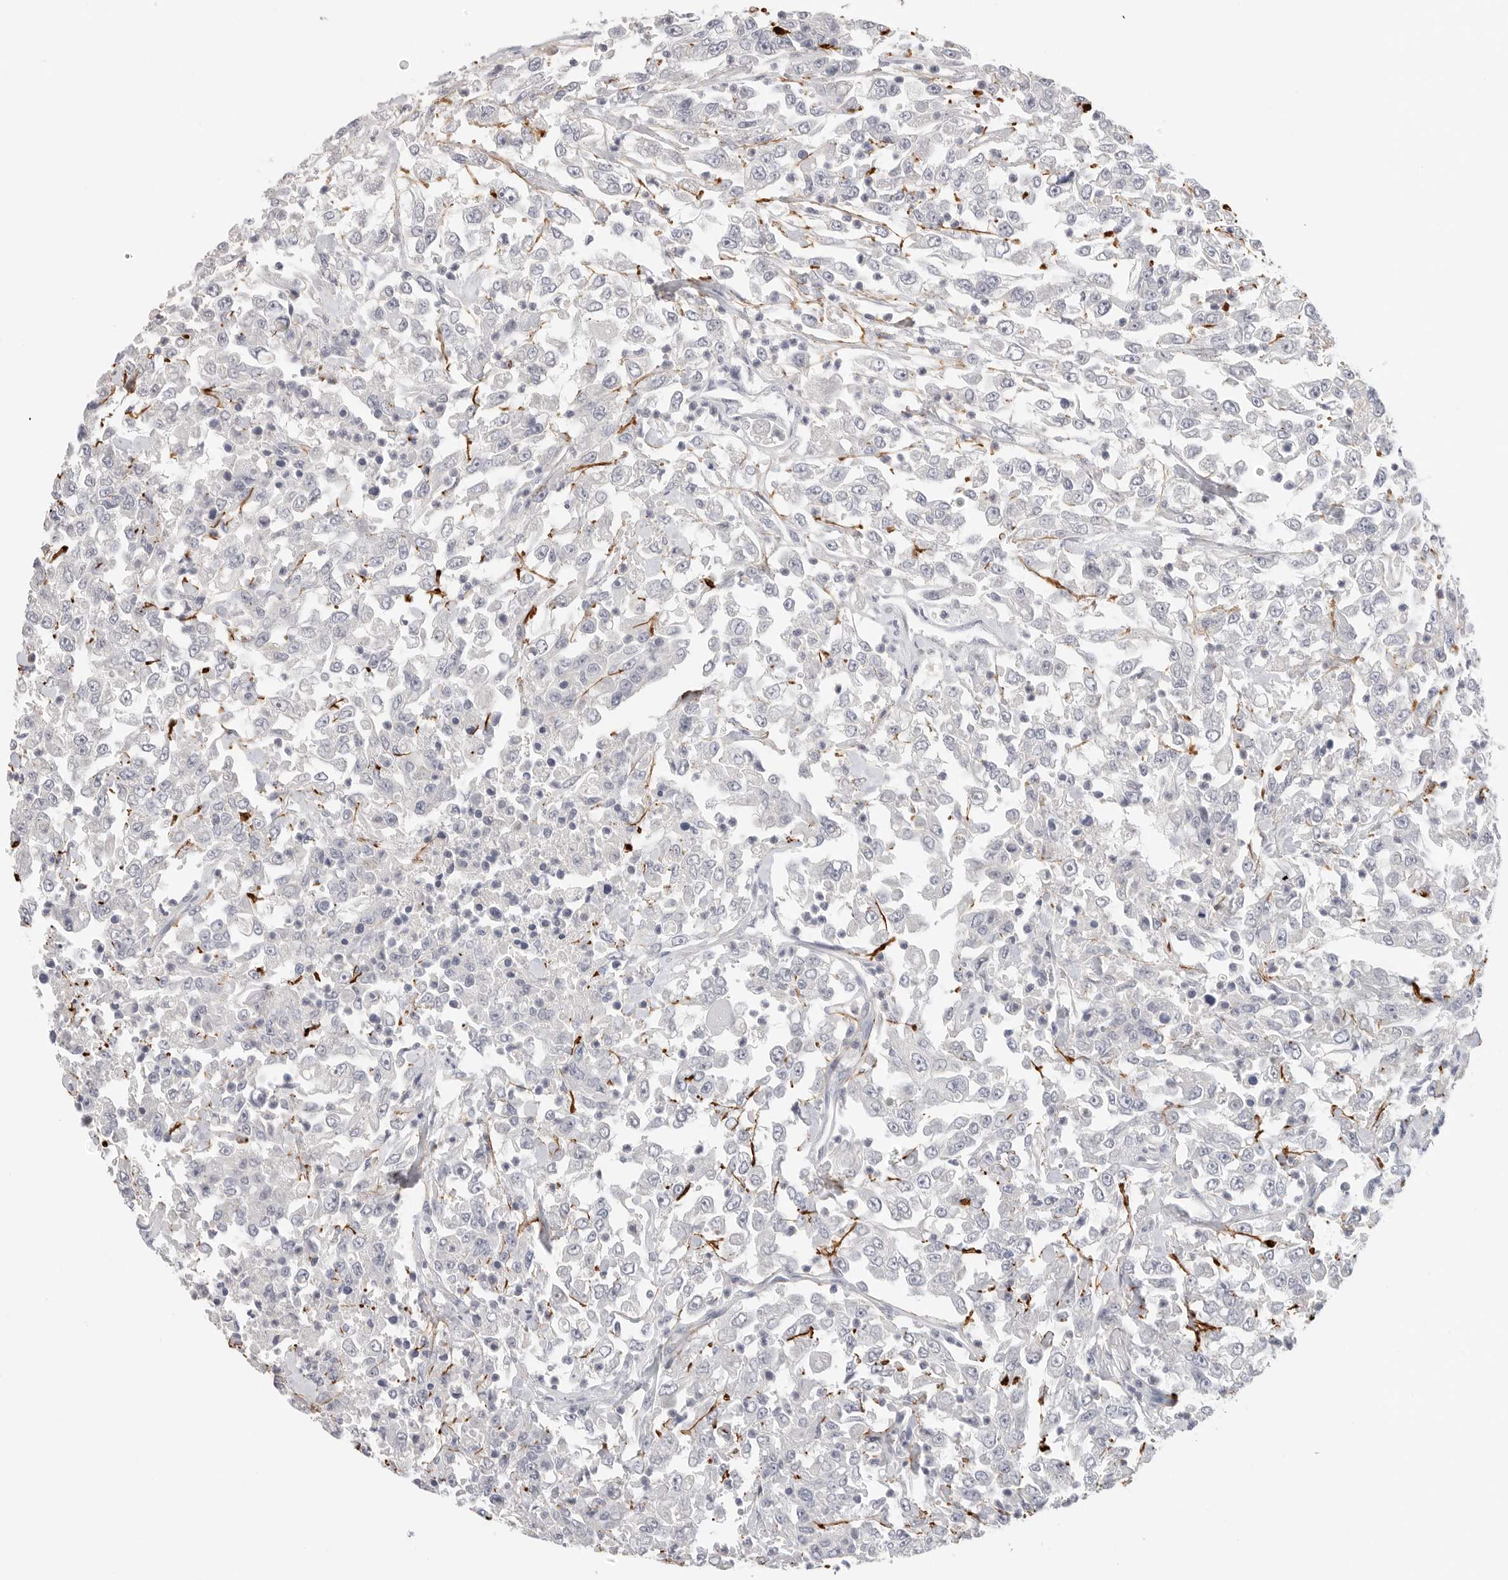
{"staining": {"intensity": "negative", "quantity": "none", "location": "none"}, "tissue": "urothelial cancer", "cell_type": "Tumor cells", "image_type": "cancer", "snomed": [{"axis": "morphology", "description": "Urothelial carcinoma, High grade"}, {"axis": "topography", "description": "Urinary bladder"}], "caption": "Tumor cells show no significant staining in urothelial cancer.", "gene": "FBN2", "patient": {"sex": "male", "age": 46}}